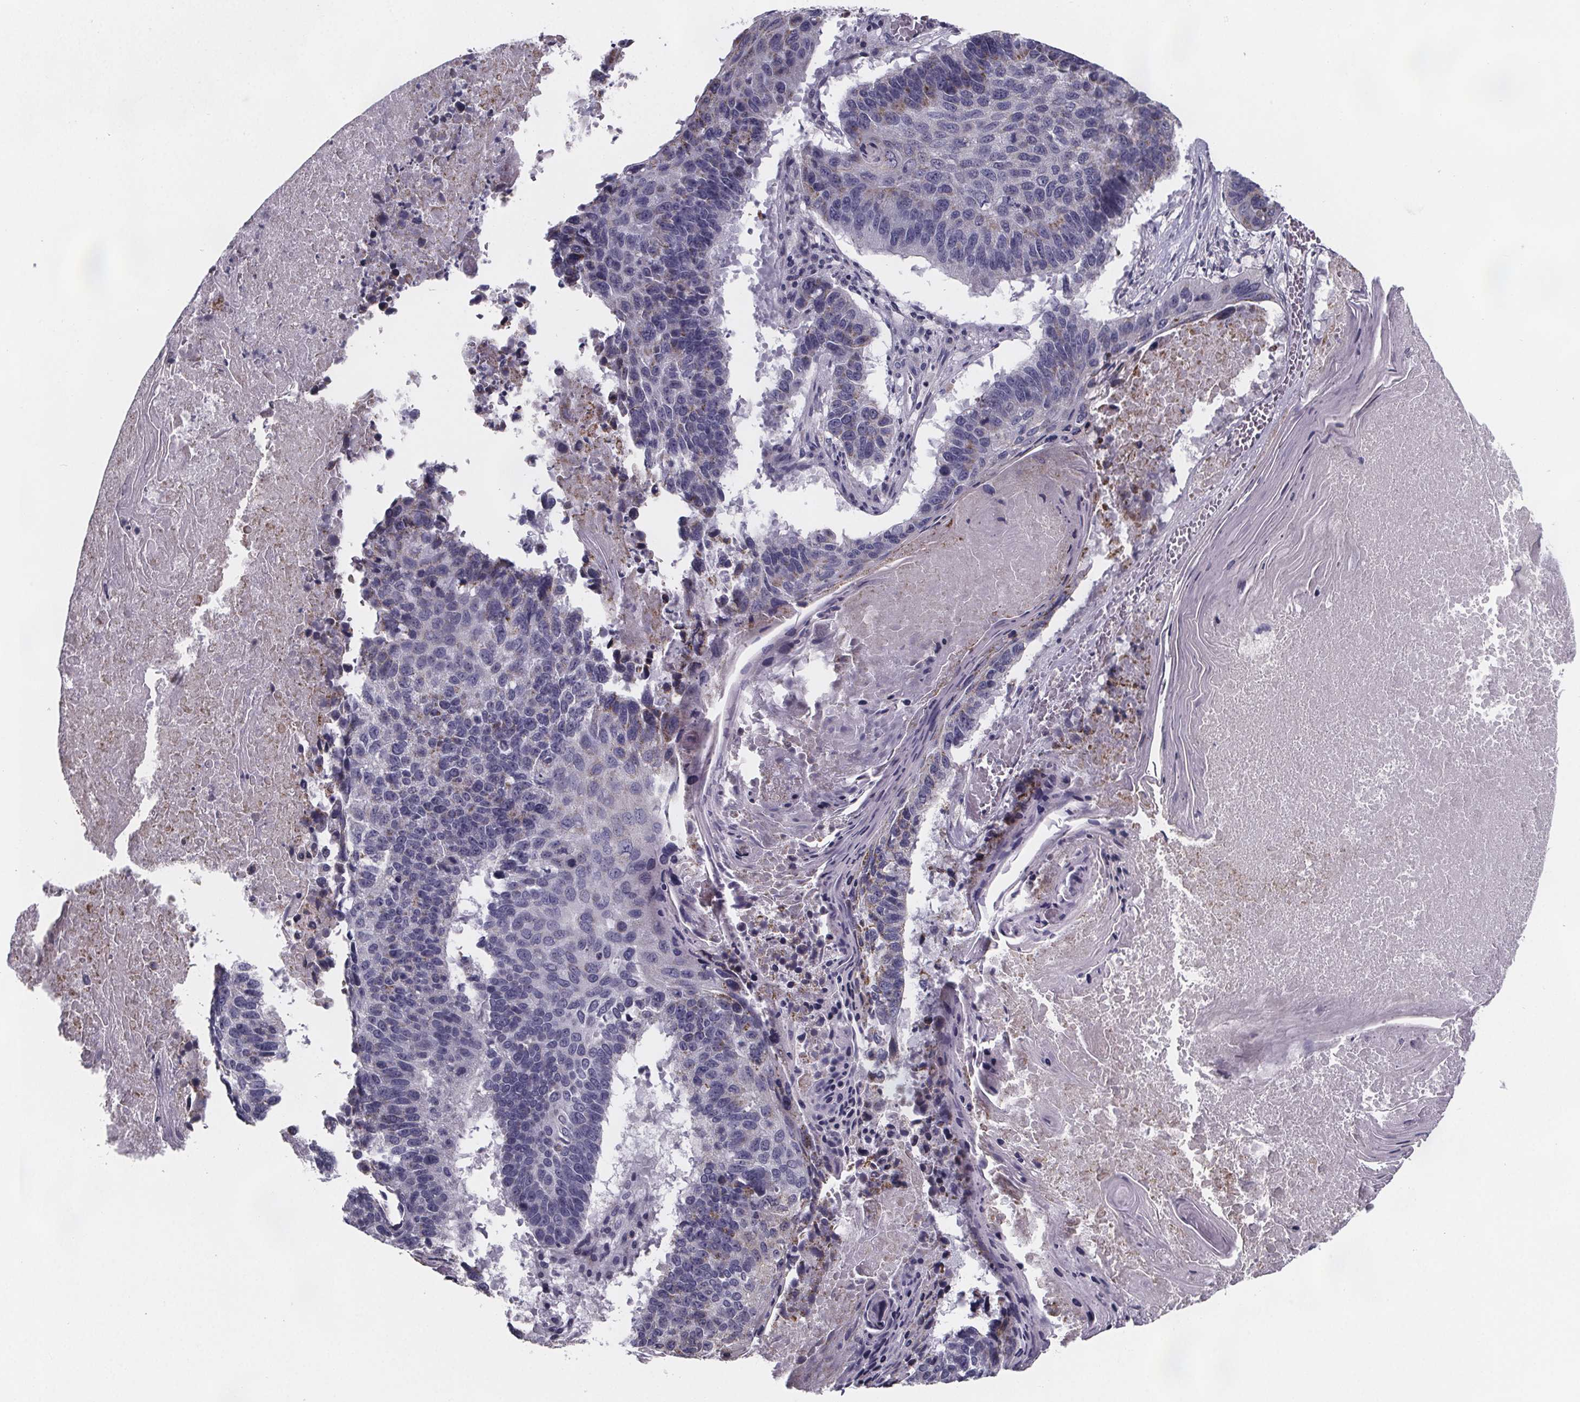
{"staining": {"intensity": "negative", "quantity": "none", "location": "none"}, "tissue": "lung cancer", "cell_type": "Tumor cells", "image_type": "cancer", "snomed": [{"axis": "morphology", "description": "Squamous cell carcinoma, NOS"}, {"axis": "topography", "description": "Lung"}], "caption": "The histopathology image reveals no staining of tumor cells in squamous cell carcinoma (lung).", "gene": "PAH", "patient": {"sex": "male", "age": 73}}